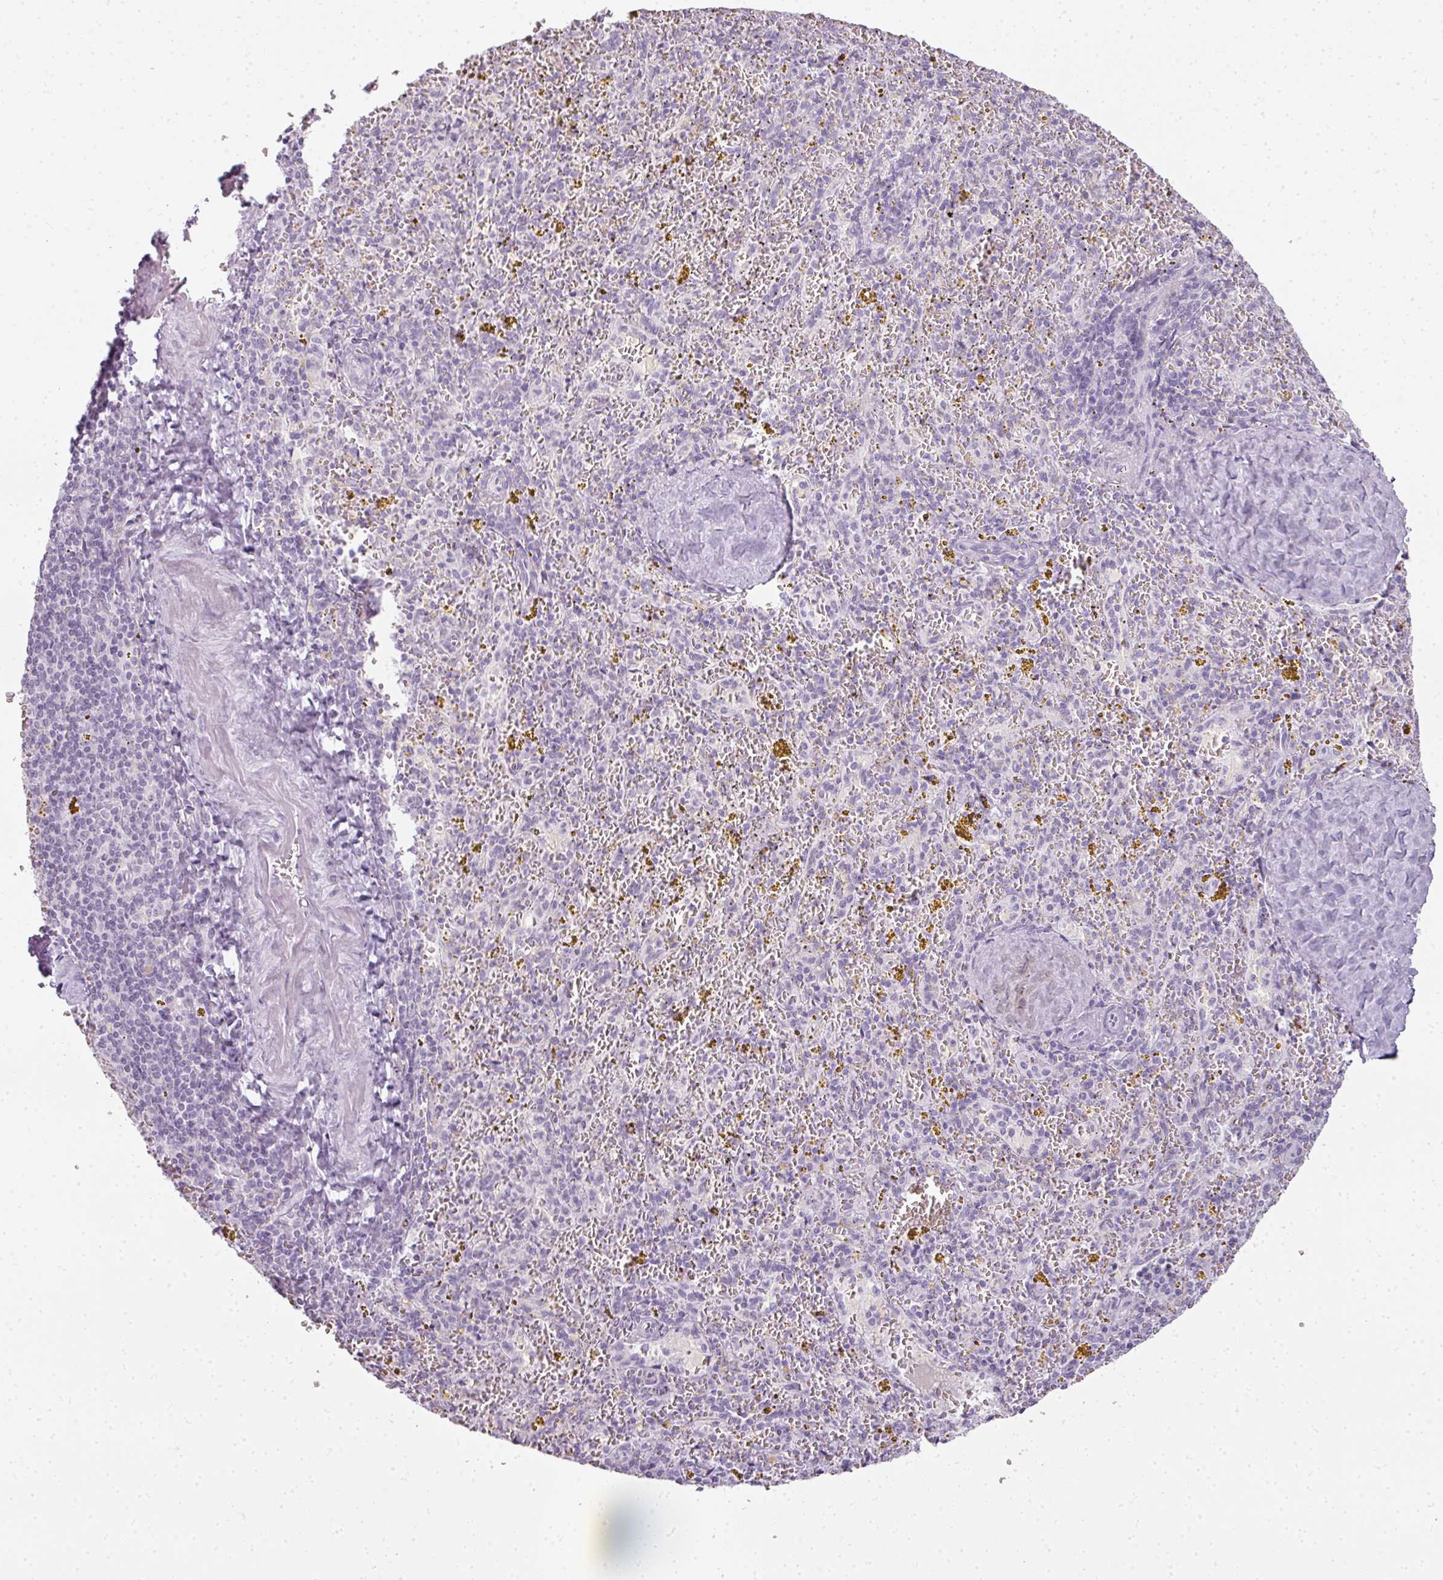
{"staining": {"intensity": "negative", "quantity": "none", "location": "none"}, "tissue": "spleen", "cell_type": "Cells in red pulp", "image_type": "normal", "snomed": [{"axis": "morphology", "description": "Normal tissue, NOS"}, {"axis": "topography", "description": "Spleen"}], "caption": "Normal spleen was stained to show a protein in brown. There is no significant positivity in cells in red pulp.", "gene": "RBMY1A1", "patient": {"sex": "male", "age": 57}}